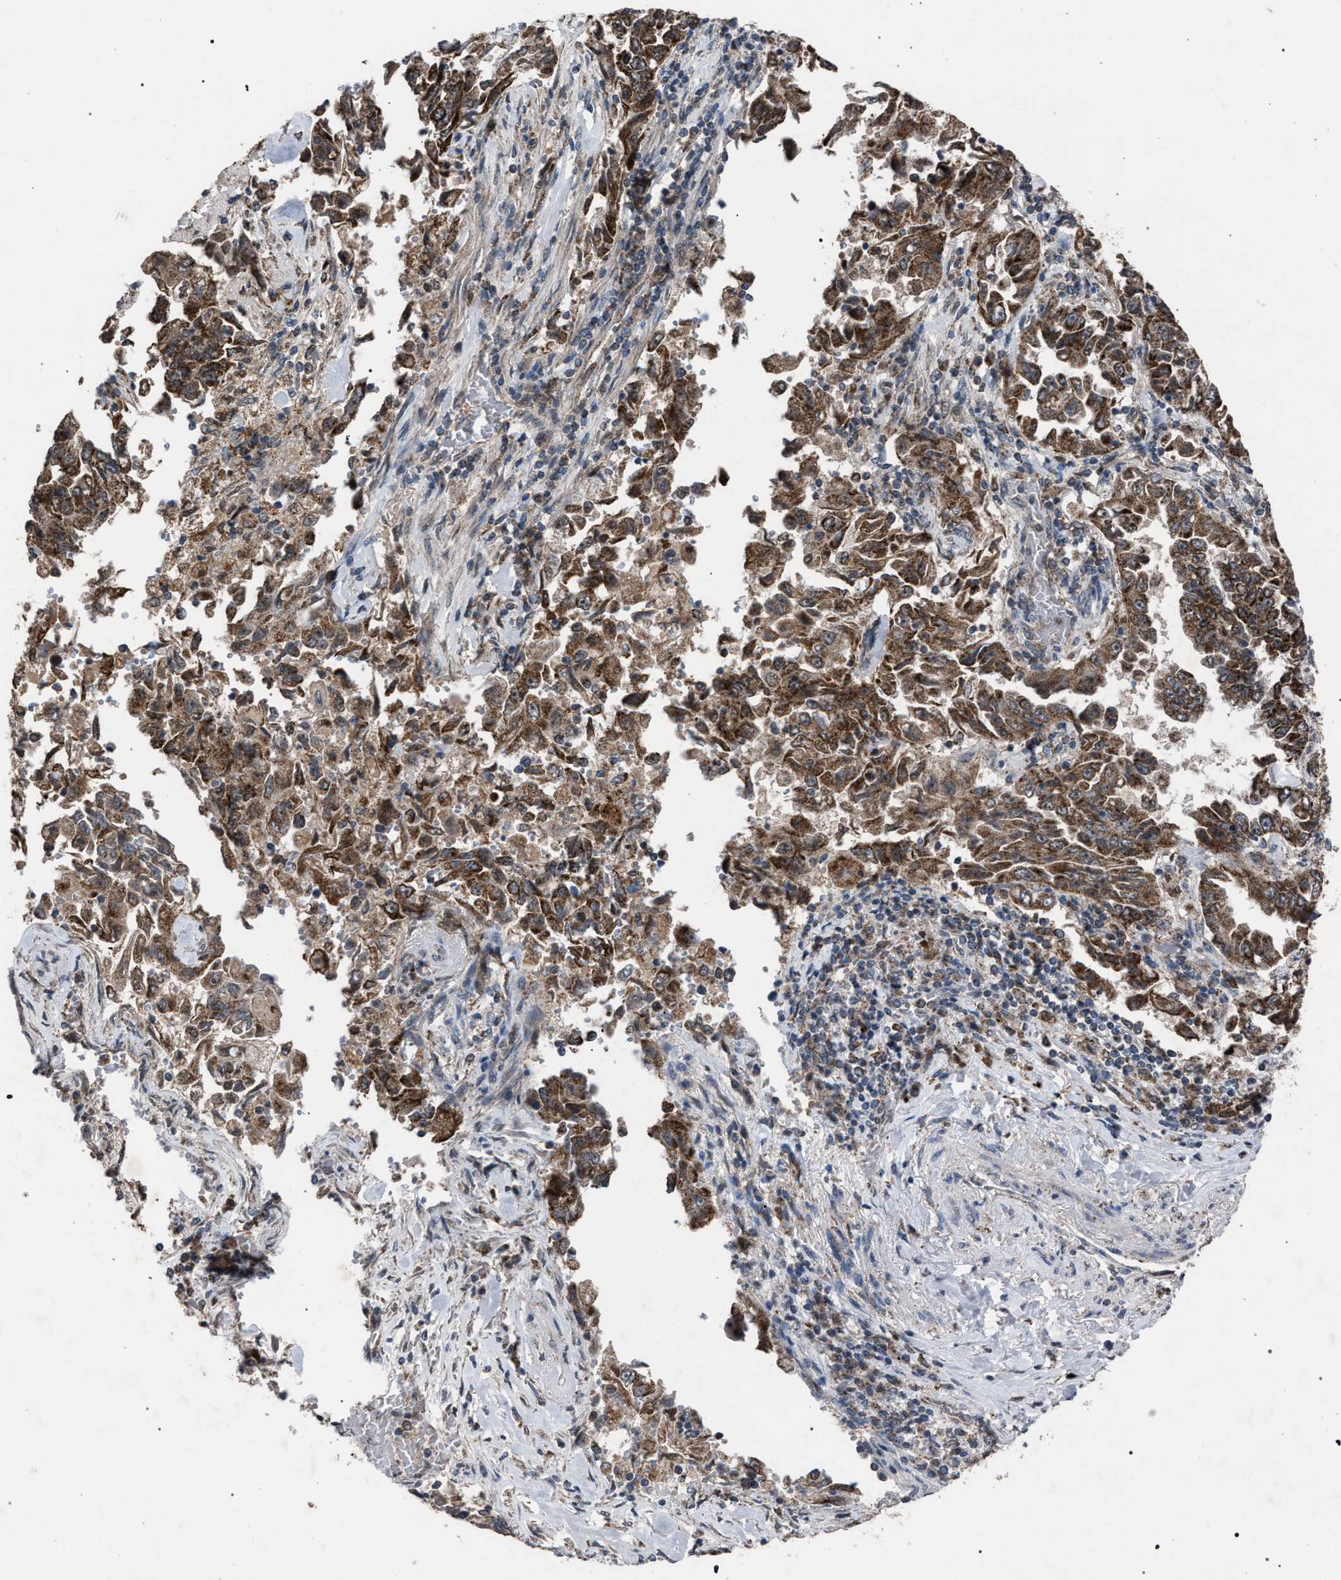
{"staining": {"intensity": "moderate", "quantity": ">75%", "location": "cytoplasmic/membranous"}, "tissue": "lung cancer", "cell_type": "Tumor cells", "image_type": "cancer", "snomed": [{"axis": "morphology", "description": "Adenocarcinoma, NOS"}, {"axis": "topography", "description": "Lung"}], "caption": "Protein analysis of lung cancer tissue displays moderate cytoplasmic/membranous positivity in about >75% of tumor cells.", "gene": "HSD17B4", "patient": {"sex": "female", "age": 51}}